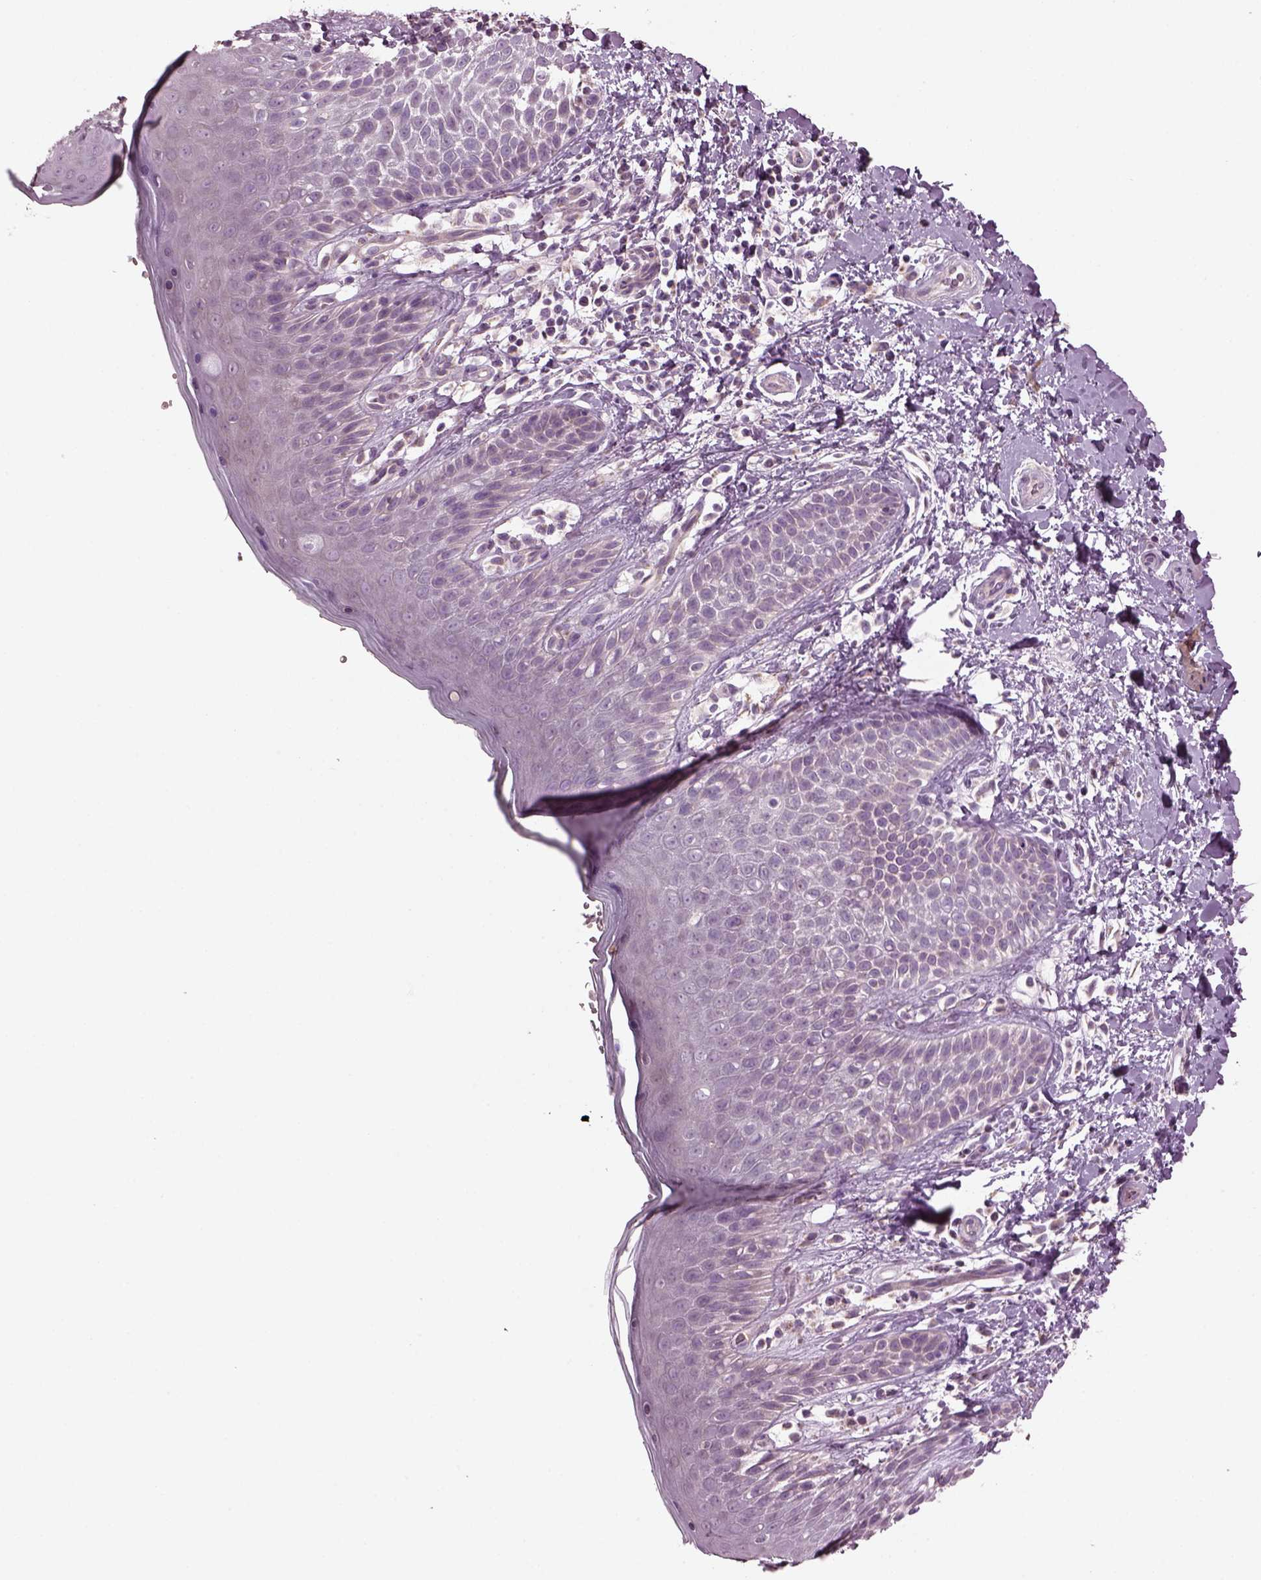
{"staining": {"intensity": "negative", "quantity": "none", "location": "none"}, "tissue": "skin", "cell_type": "Epidermal cells", "image_type": "normal", "snomed": [{"axis": "morphology", "description": "Normal tissue, NOS"}, {"axis": "topography", "description": "Anal"}], "caption": "DAB (3,3'-diaminobenzidine) immunohistochemical staining of benign skin displays no significant staining in epidermal cells. (IHC, brightfield microscopy, high magnification).", "gene": "SPATA7", "patient": {"sex": "male", "age": 36}}